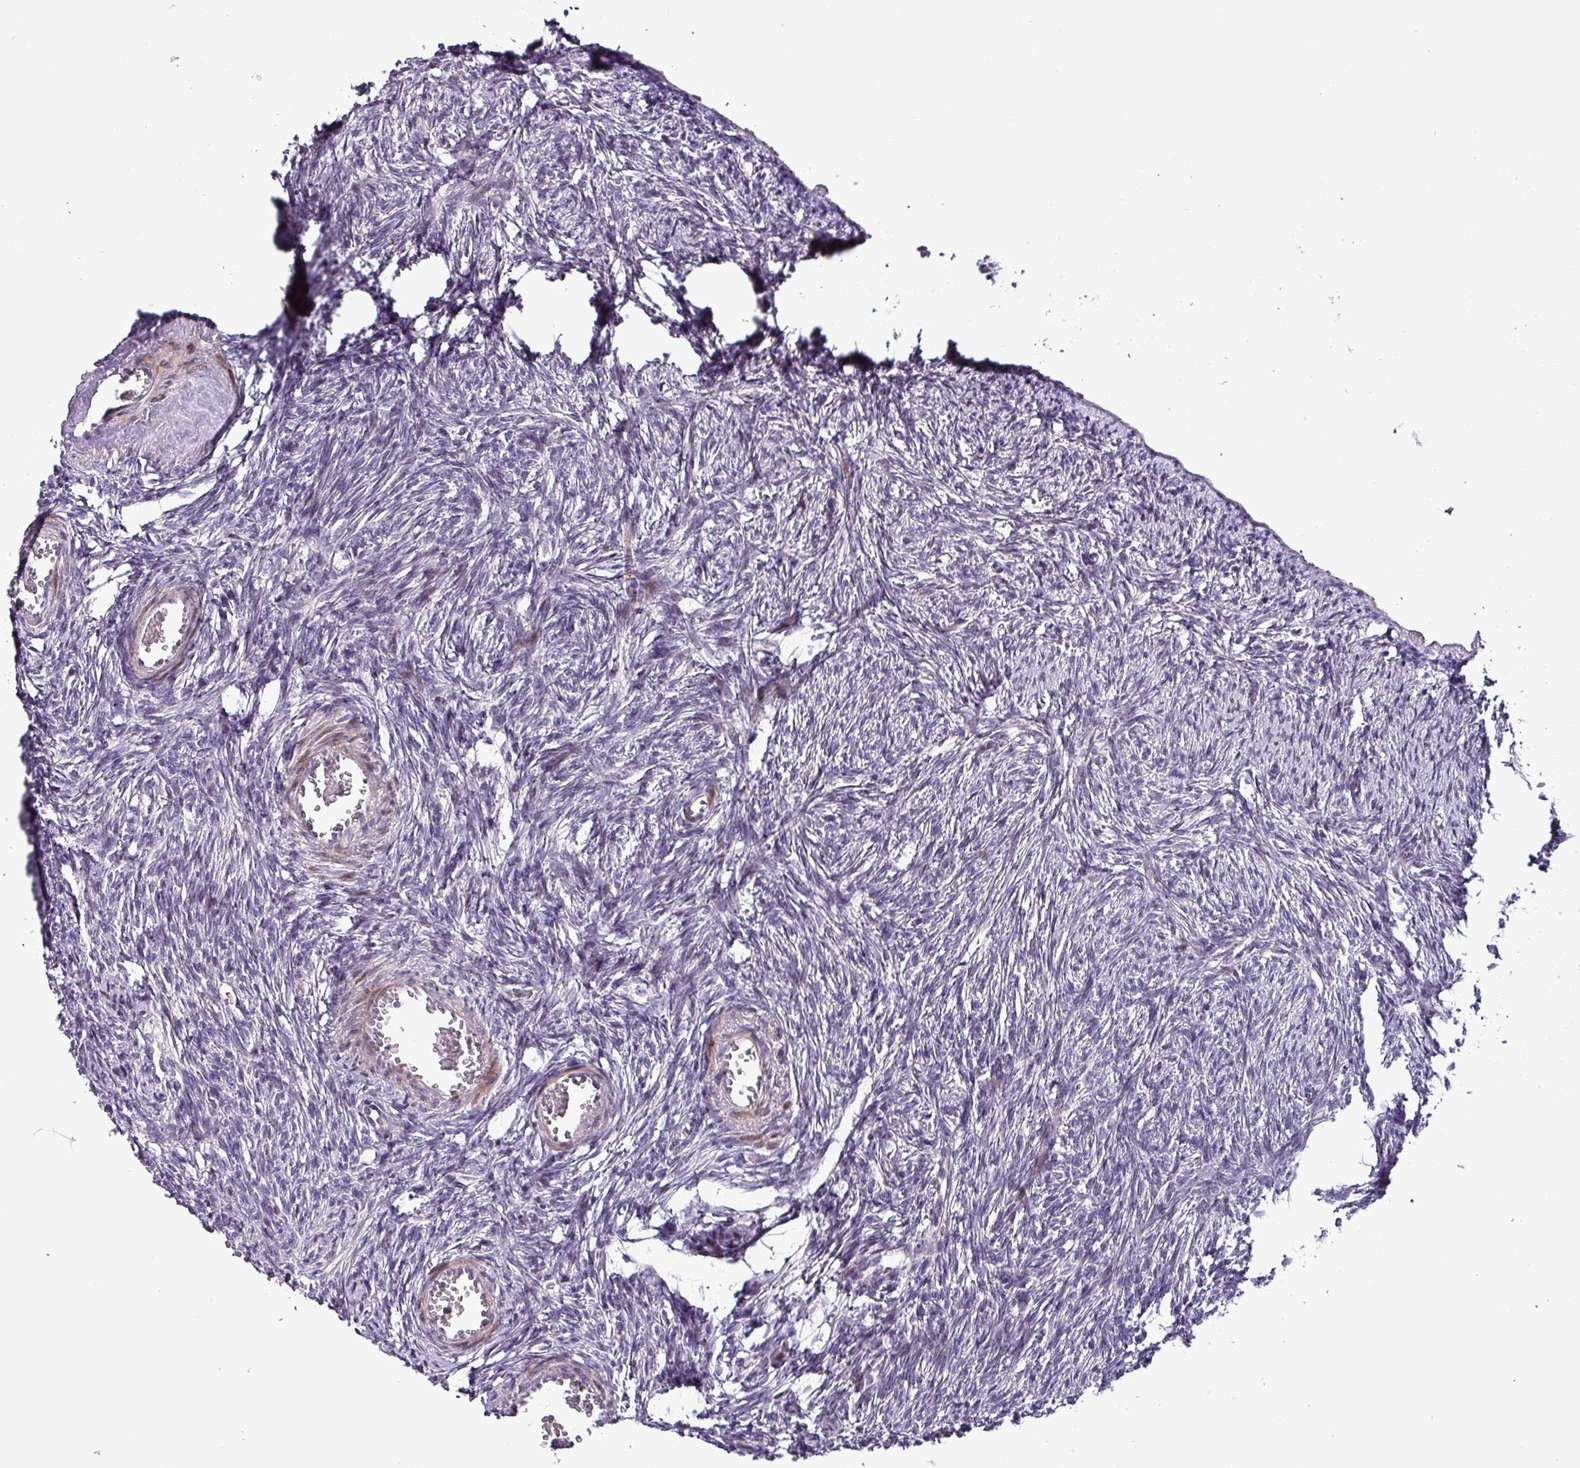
{"staining": {"intensity": "negative", "quantity": "none", "location": "none"}, "tissue": "ovary", "cell_type": "Ovarian stroma cells", "image_type": "normal", "snomed": [{"axis": "morphology", "description": "Normal tissue, NOS"}, {"axis": "topography", "description": "Ovary"}], "caption": "Immunohistochemistry (IHC) of normal human ovary shows no expression in ovarian stroma cells. (Brightfield microscopy of DAB IHC at high magnification).", "gene": "GRAPL", "patient": {"sex": "female", "age": 51}}